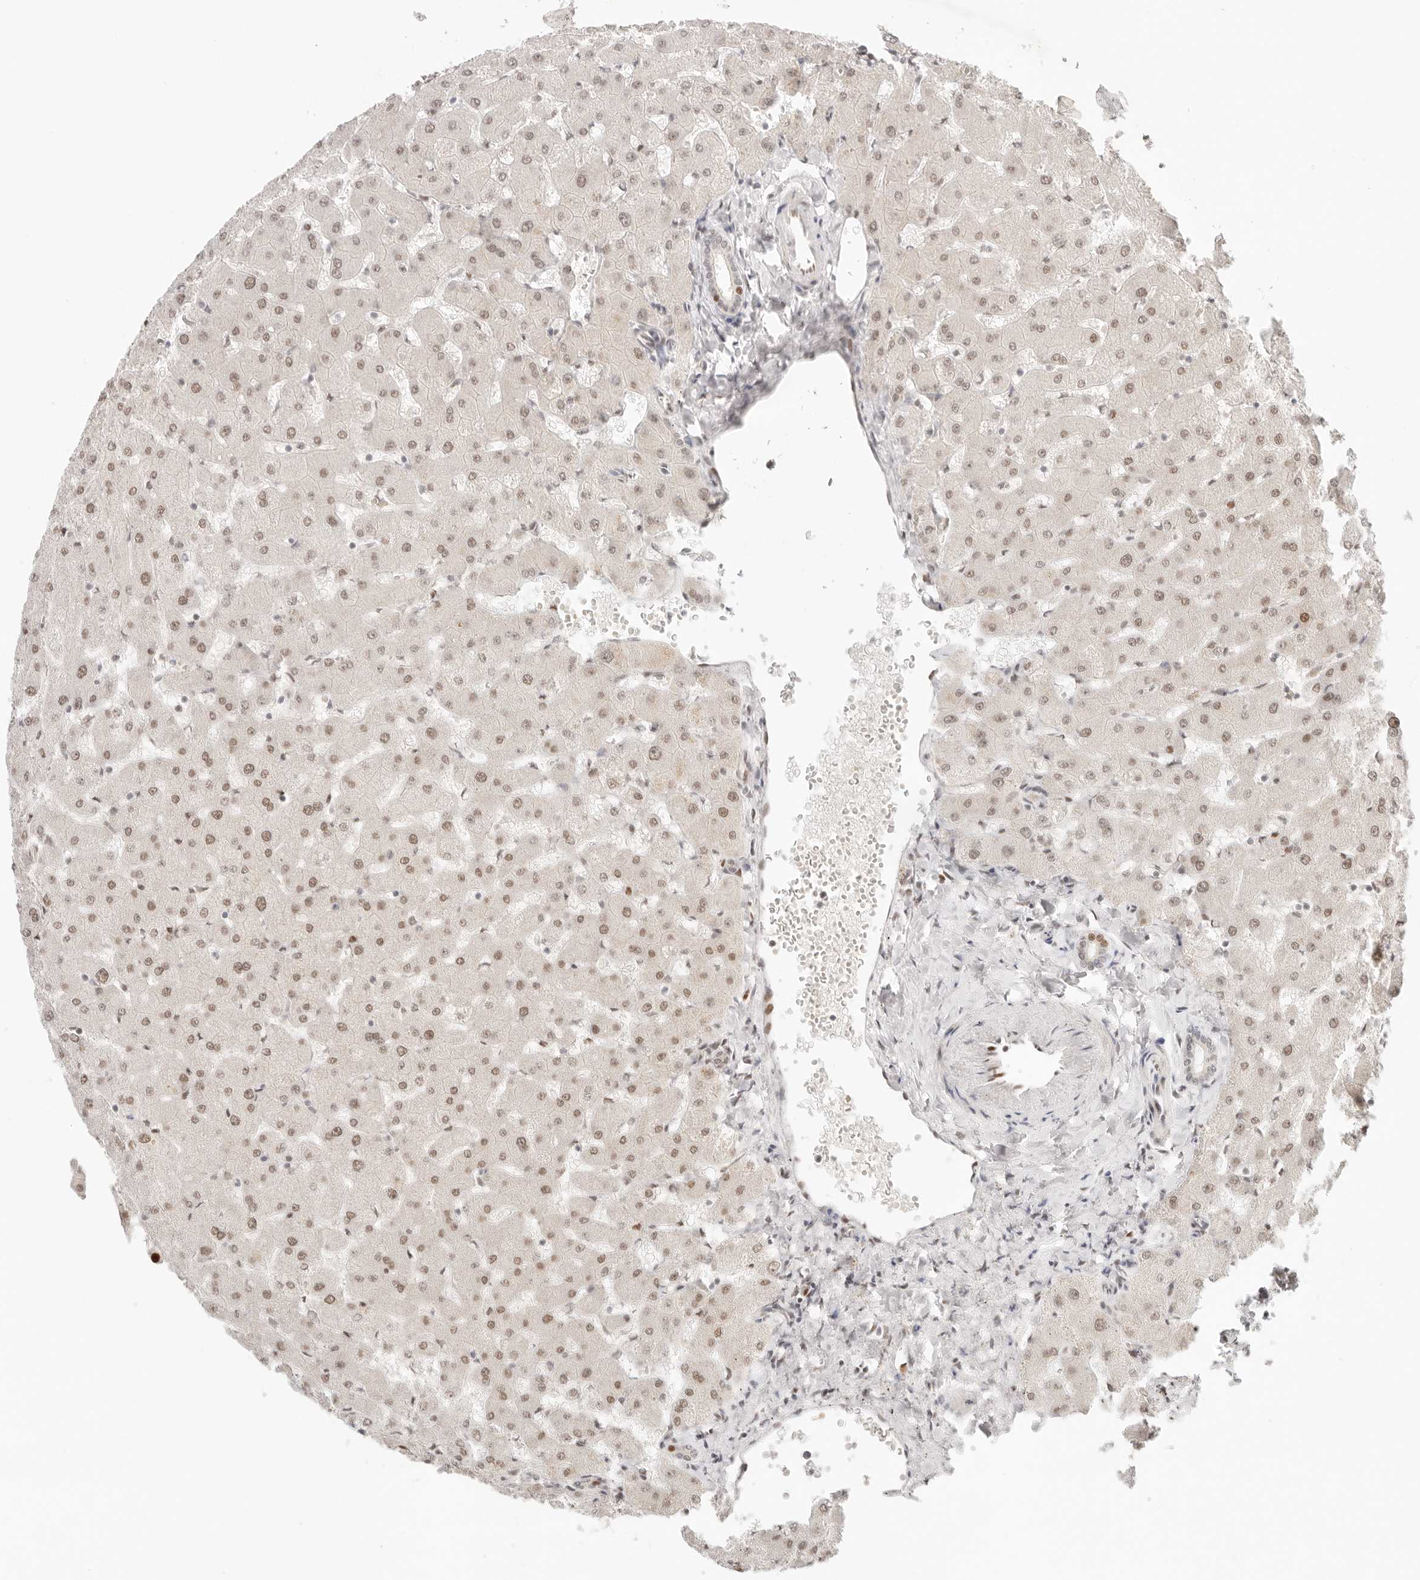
{"staining": {"intensity": "strong", "quantity": "<25%", "location": "nuclear"}, "tissue": "liver", "cell_type": "Cholangiocytes", "image_type": "normal", "snomed": [{"axis": "morphology", "description": "Normal tissue, NOS"}, {"axis": "topography", "description": "Liver"}], "caption": "About <25% of cholangiocytes in normal human liver show strong nuclear protein staining as visualized by brown immunohistochemical staining.", "gene": "HOXC5", "patient": {"sex": "female", "age": 63}}